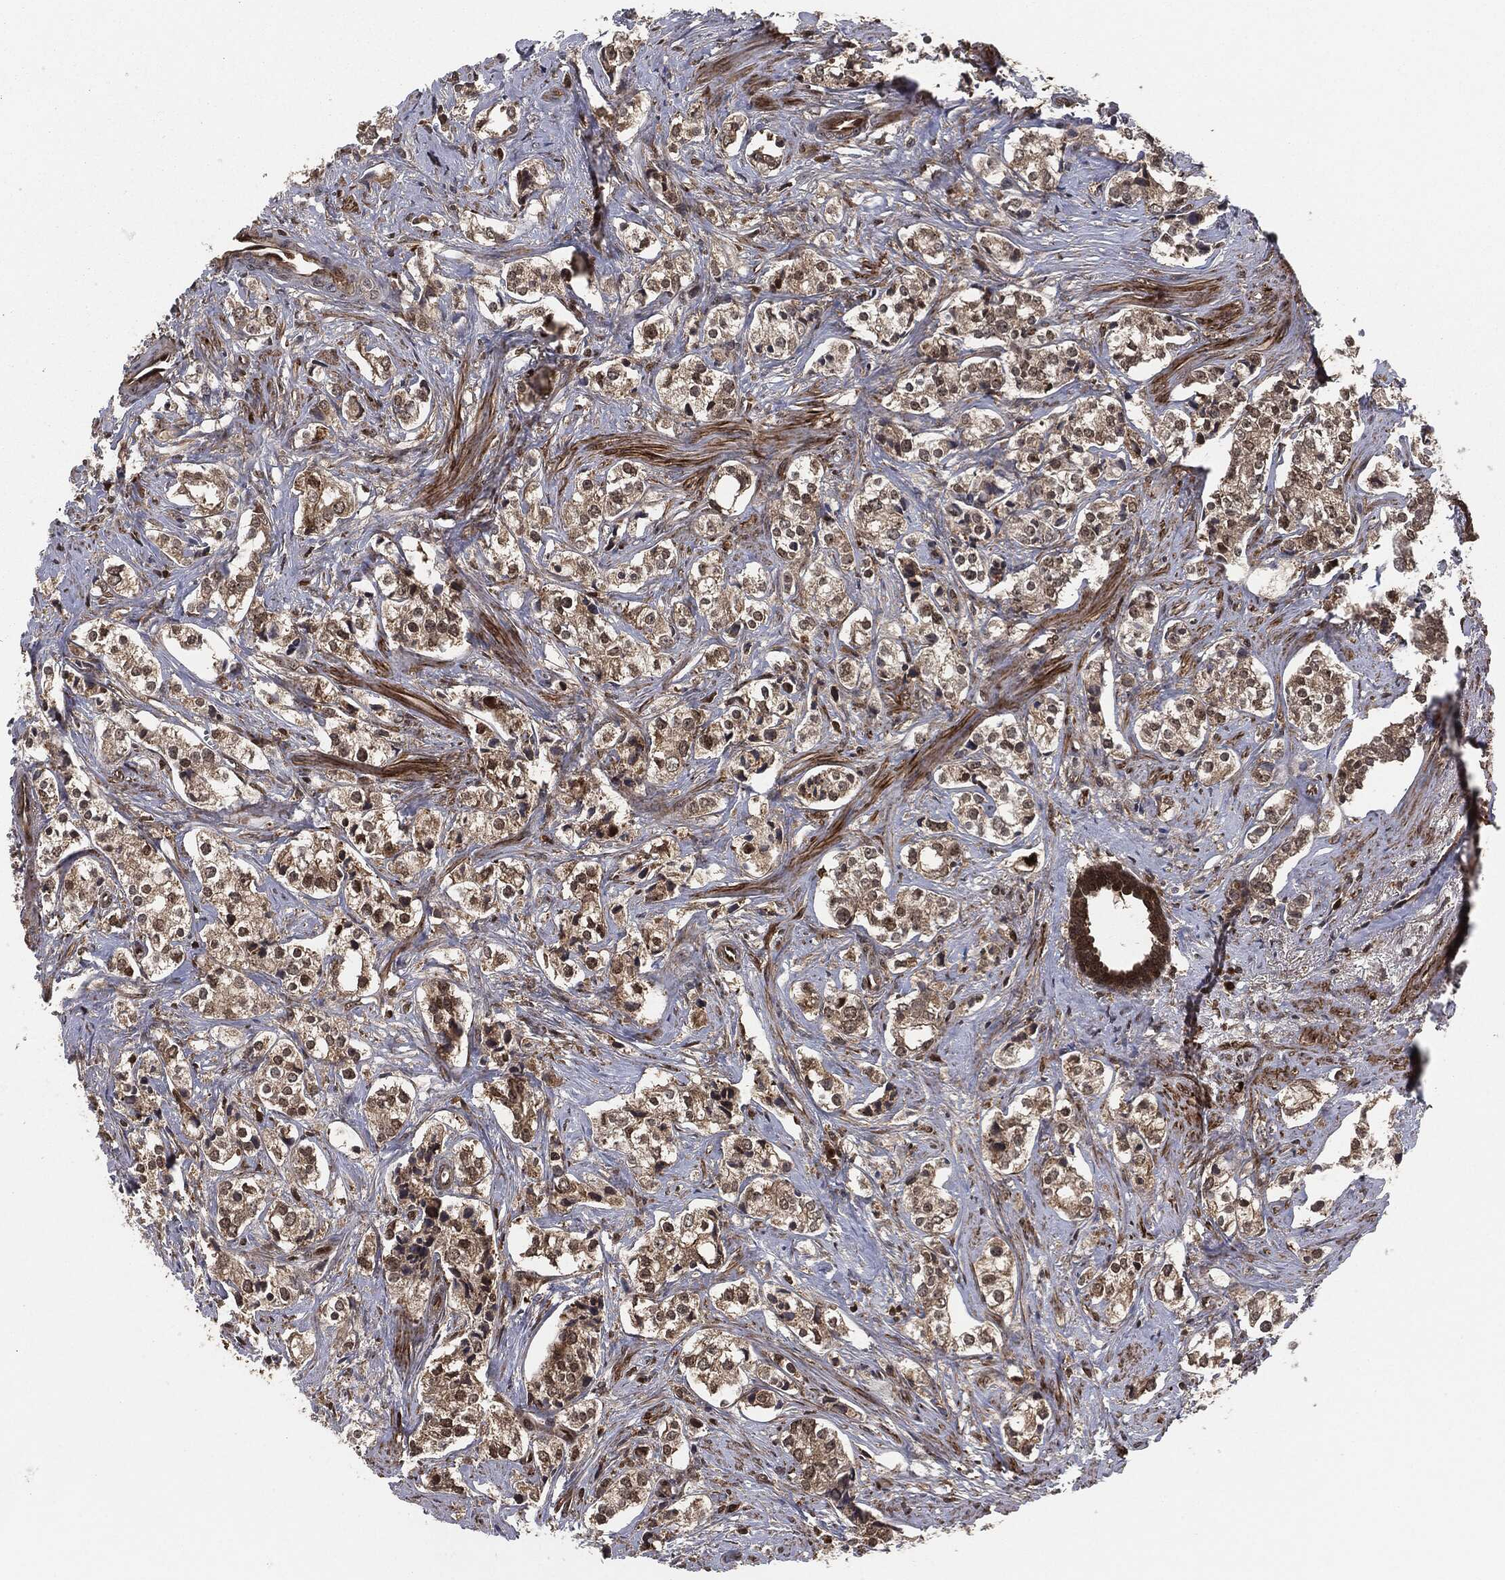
{"staining": {"intensity": "weak", "quantity": ">75%", "location": "cytoplasmic/membranous"}, "tissue": "prostate cancer", "cell_type": "Tumor cells", "image_type": "cancer", "snomed": [{"axis": "morphology", "description": "Adenocarcinoma, NOS"}, {"axis": "topography", "description": "Prostate and seminal vesicle, NOS"}], "caption": "IHC photomicrograph of neoplastic tissue: prostate cancer stained using immunohistochemistry reveals low levels of weak protein expression localized specifically in the cytoplasmic/membranous of tumor cells, appearing as a cytoplasmic/membranous brown color.", "gene": "CAPRIN2", "patient": {"sex": "male", "age": 63}}